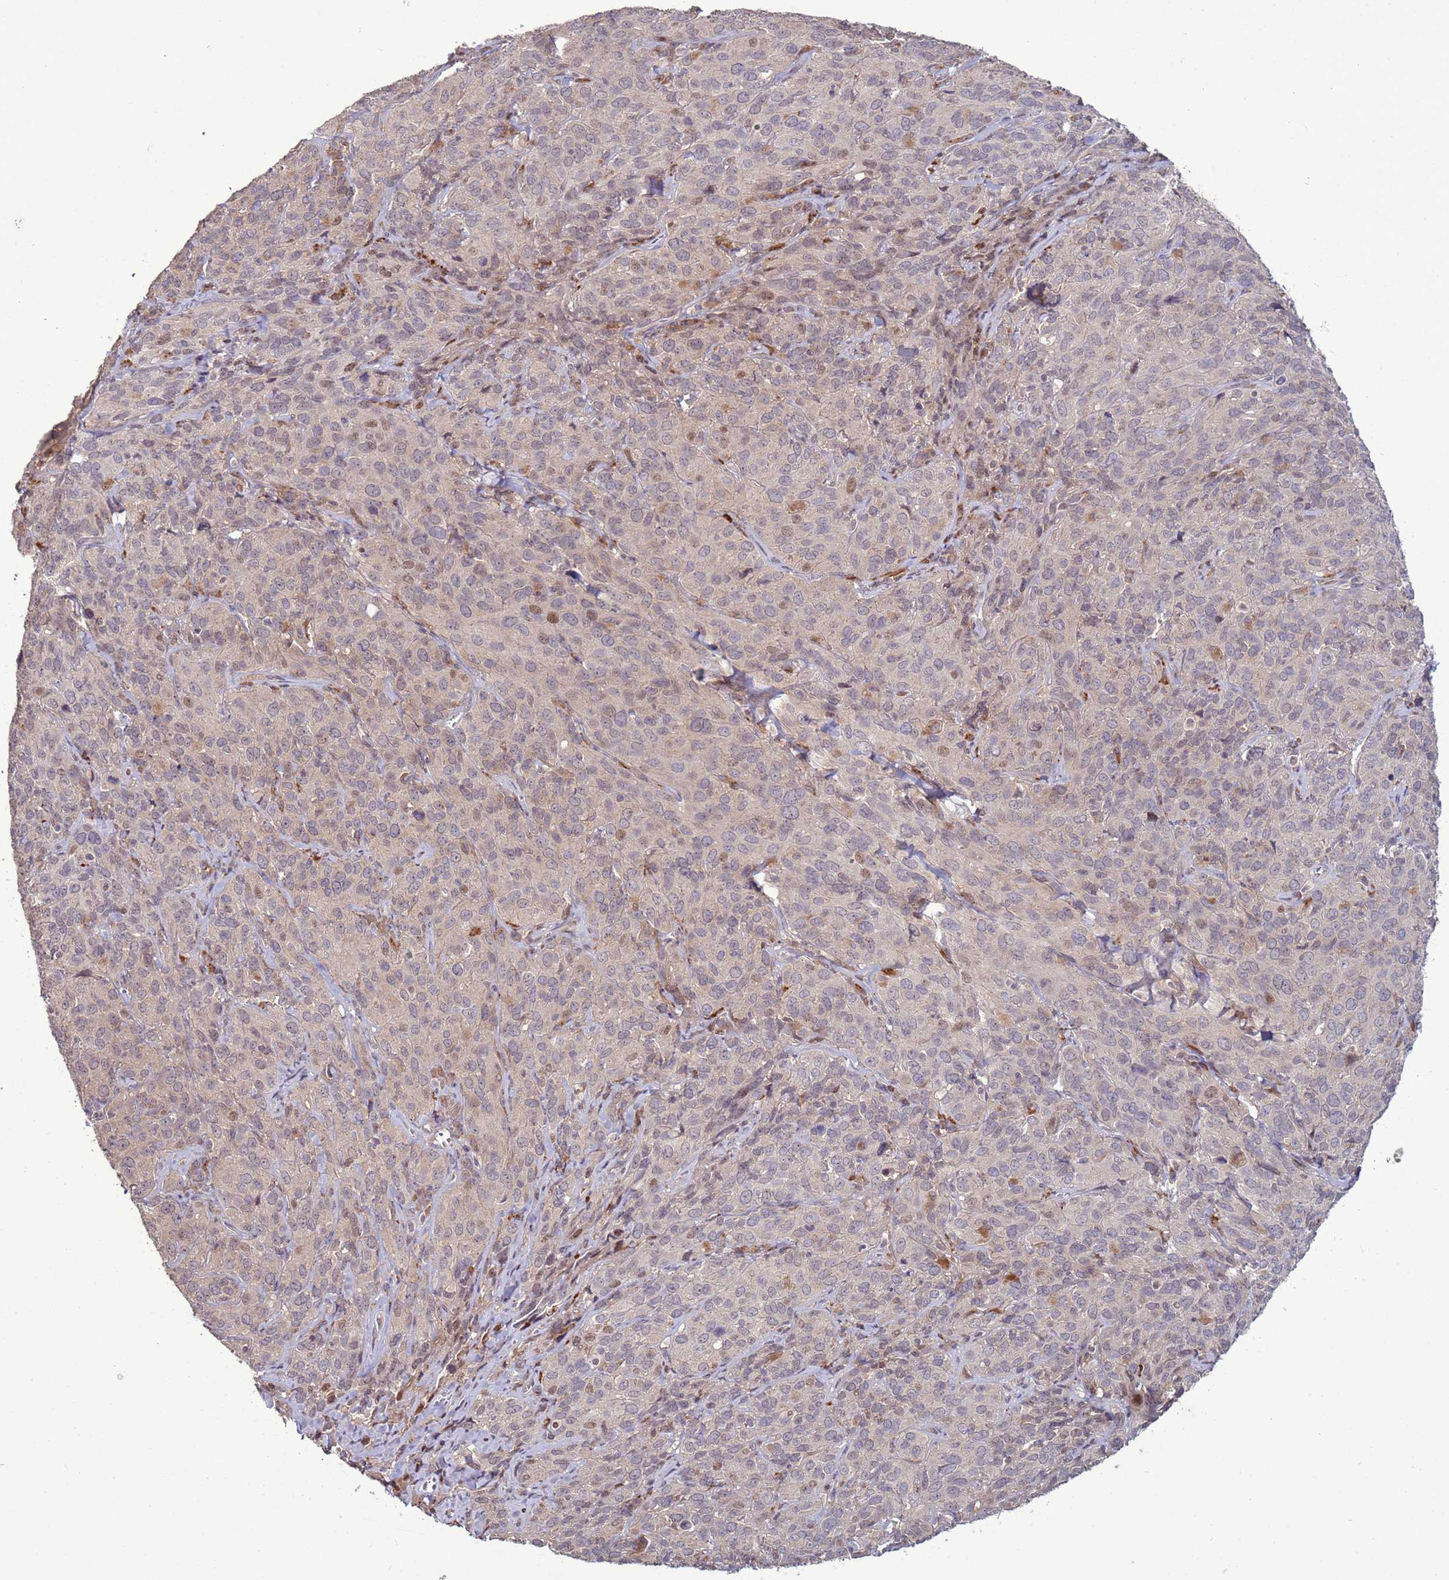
{"staining": {"intensity": "weak", "quantity": "<25%", "location": "nuclear"}, "tissue": "cervical cancer", "cell_type": "Tumor cells", "image_type": "cancer", "snomed": [{"axis": "morphology", "description": "Squamous cell carcinoma, NOS"}, {"axis": "topography", "description": "Cervix"}], "caption": "The photomicrograph displays no significant expression in tumor cells of cervical cancer.", "gene": "HGH1", "patient": {"sex": "female", "age": 51}}